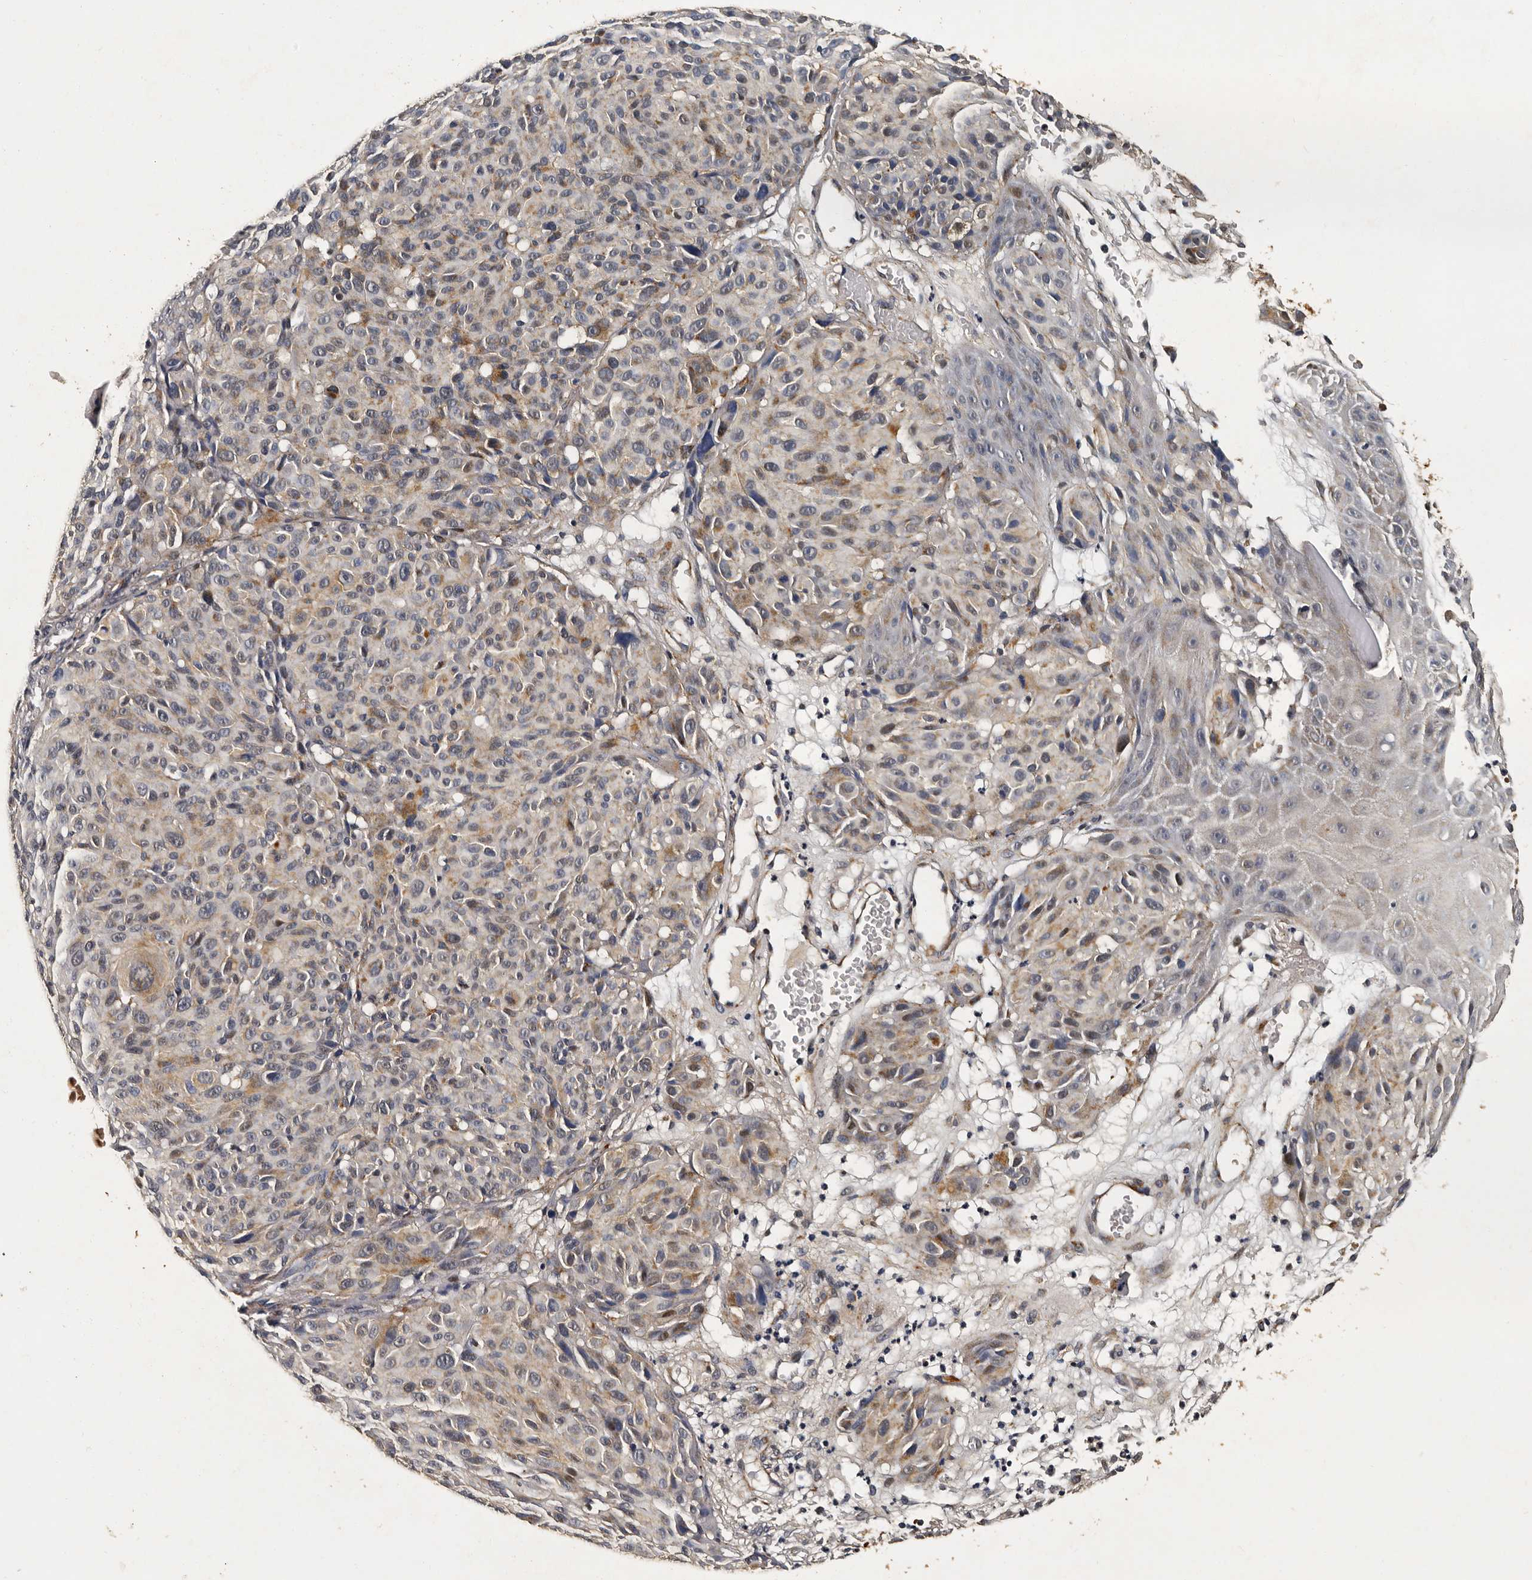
{"staining": {"intensity": "moderate", "quantity": "<25%", "location": "cytoplasmic/membranous"}, "tissue": "melanoma", "cell_type": "Tumor cells", "image_type": "cancer", "snomed": [{"axis": "morphology", "description": "Malignant melanoma, NOS"}, {"axis": "topography", "description": "Skin"}], "caption": "DAB immunohistochemical staining of malignant melanoma exhibits moderate cytoplasmic/membranous protein staining in approximately <25% of tumor cells.", "gene": "CPNE3", "patient": {"sex": "male", "age": 83}}